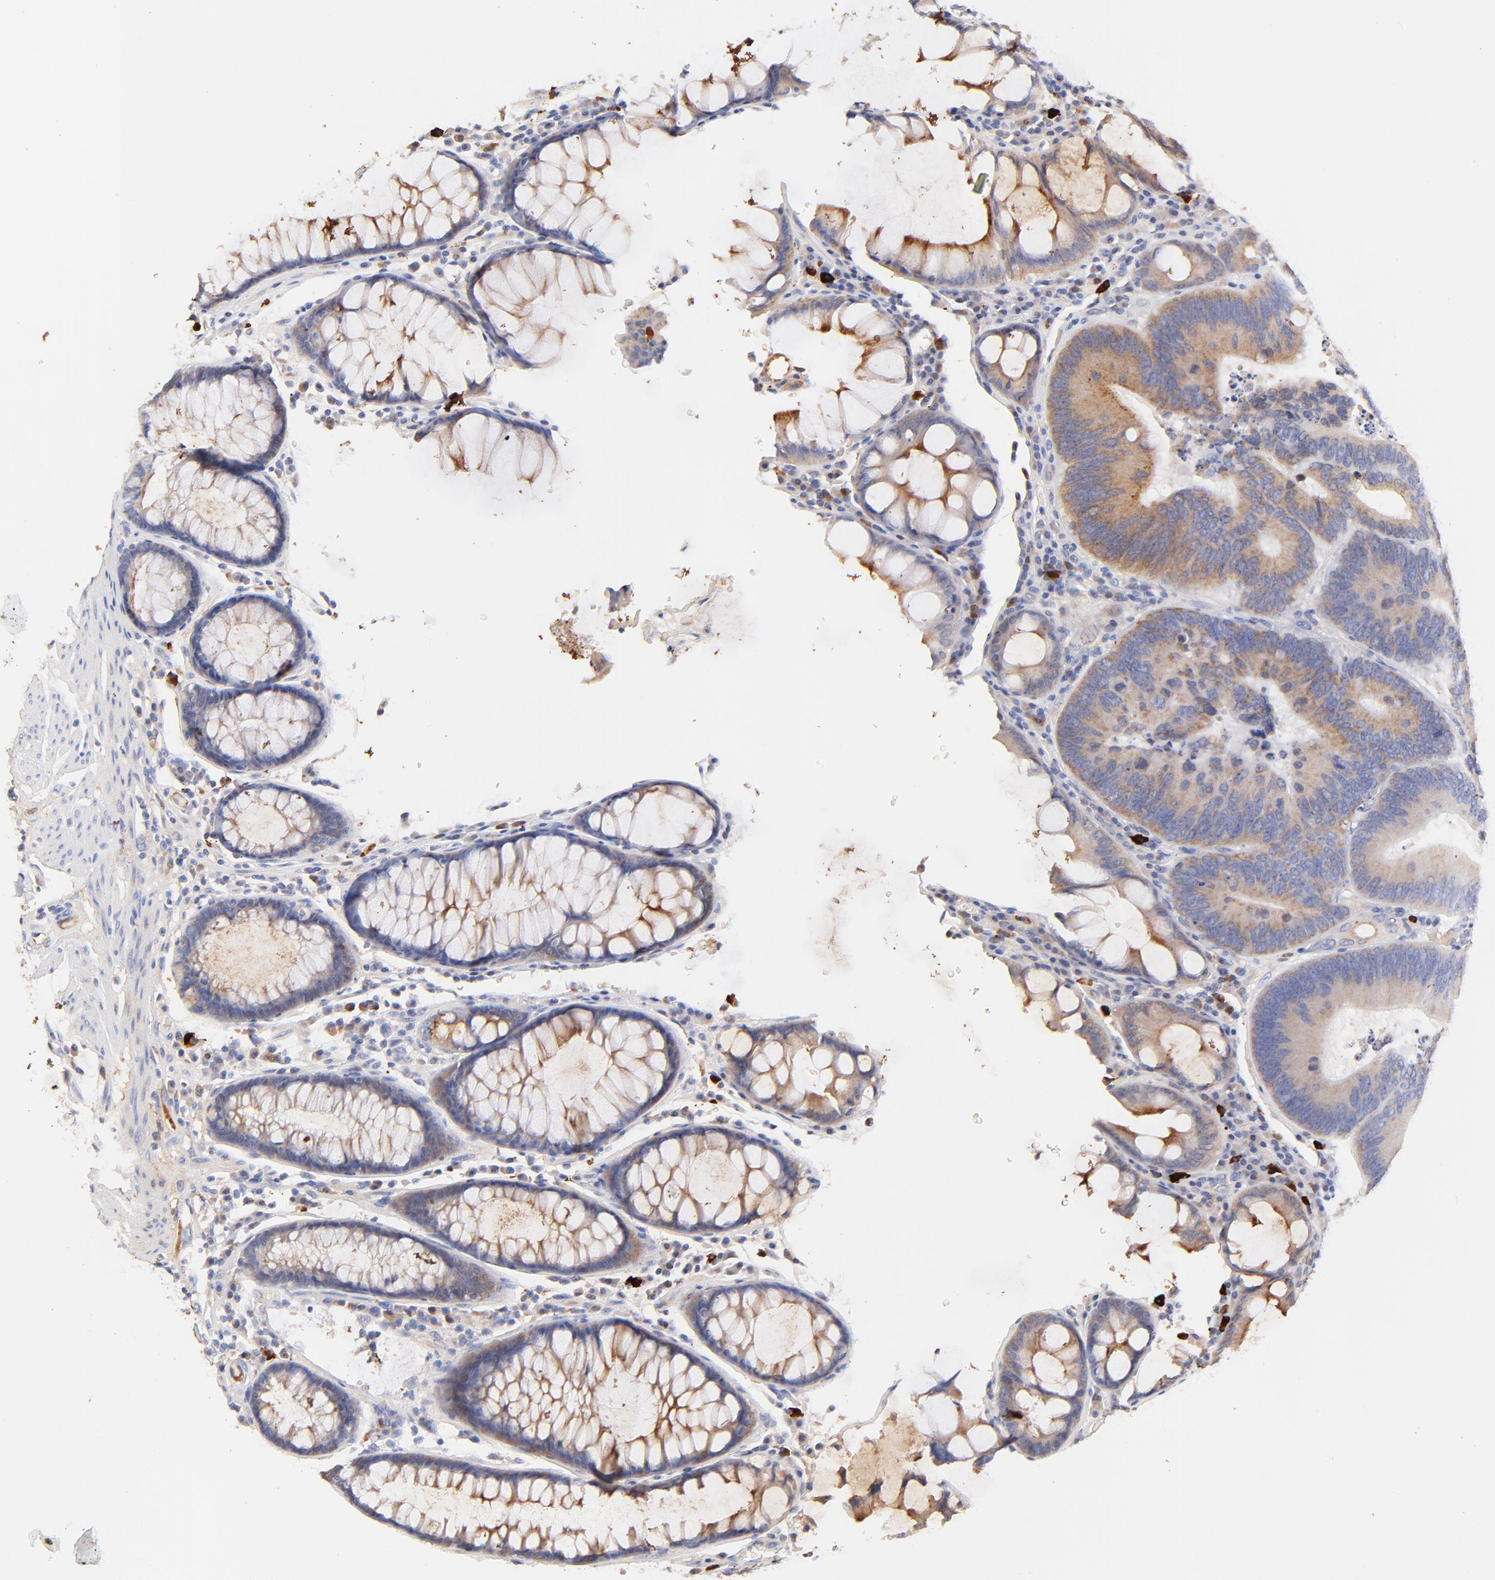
{"staining": {"intensity": "weak", "quantity": ">75%", "location": "cytoplasmic/membranous"}, "tissue": "colorectal cancer", "cell_type": "Tumor cells", "image_type": "cancer", "snomed": [{"axis": "morphology", "description": "Normal tissue, NOS"}, {"axis": "morphology", "description": "Adenocarcinoma, NOS"}, {"axis": "topography", "description": "Colon"}], "caption": "There is low levels of weak cytoplasmic/membranous staining in tumor cells of colorectal cancer (adenocarcinoma), as demonstrated by immunohistochemical staining (brown color).", "gene": "IGLV7-43", "patient": {"sex": "female", "age": 78}}